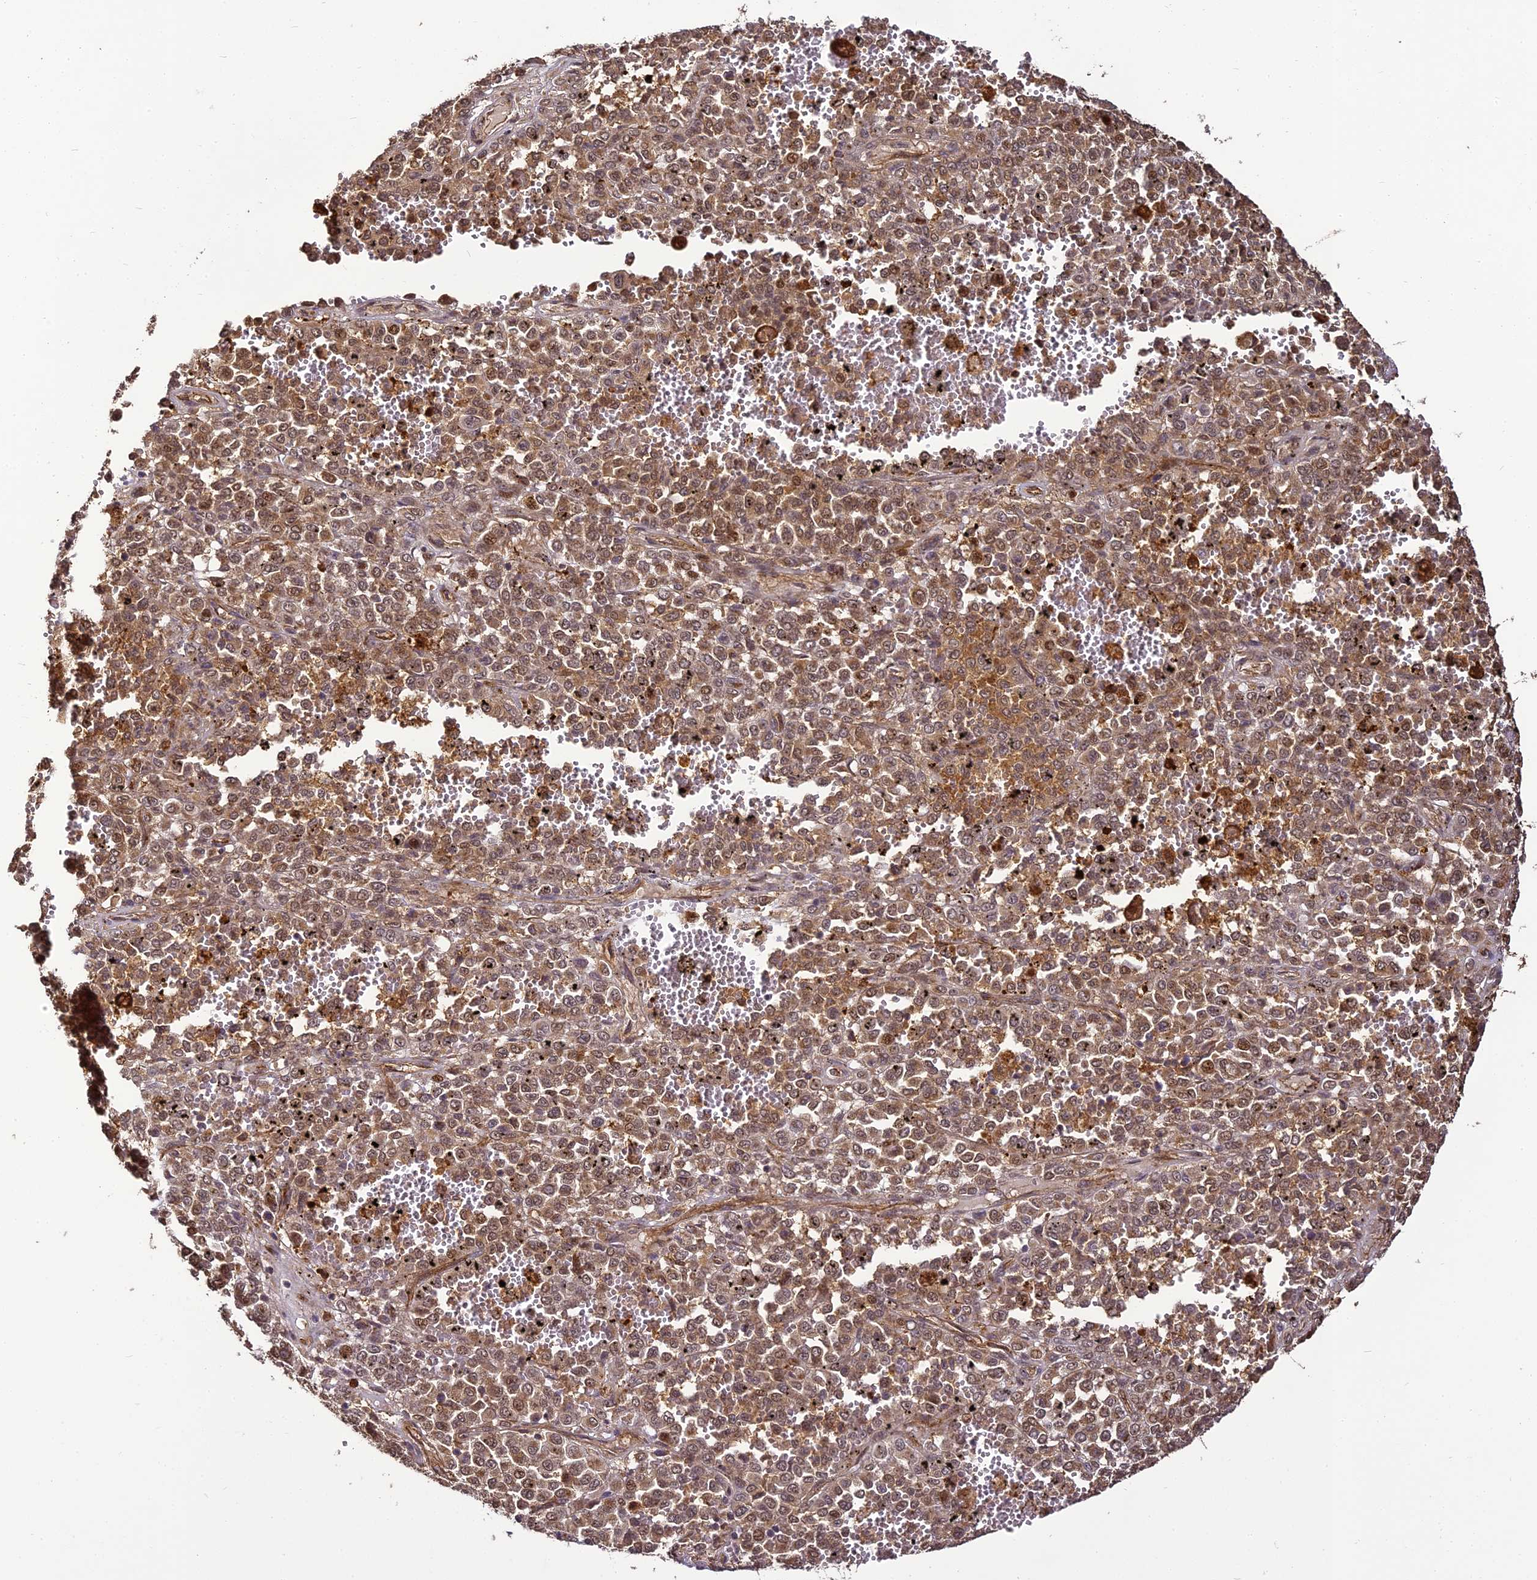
{"staining": {"intensity": "moderate", "quantity": "25%-75%", "location": "cytoplasmic/membranous,nuclear"}, "tissue": "melanoma", "cell_type": "Tumor cells", "image_type": "cancer", "snomed": [{"axis": "morphology", "description": "Malignant melanoma, Metastatic site"}, {"axis": "topography", "description": "Pancreas"}], "caption": "Immunohistochemical staining of malignant melanoma (metastatic site) exhibits medium levels of moderate cytoplasmic/membranous and nuclear protein expression in about 25%-75% of tumor cells.", "gene": "BCDIN3D", "patient": {"sex": "female", "age": 30}}